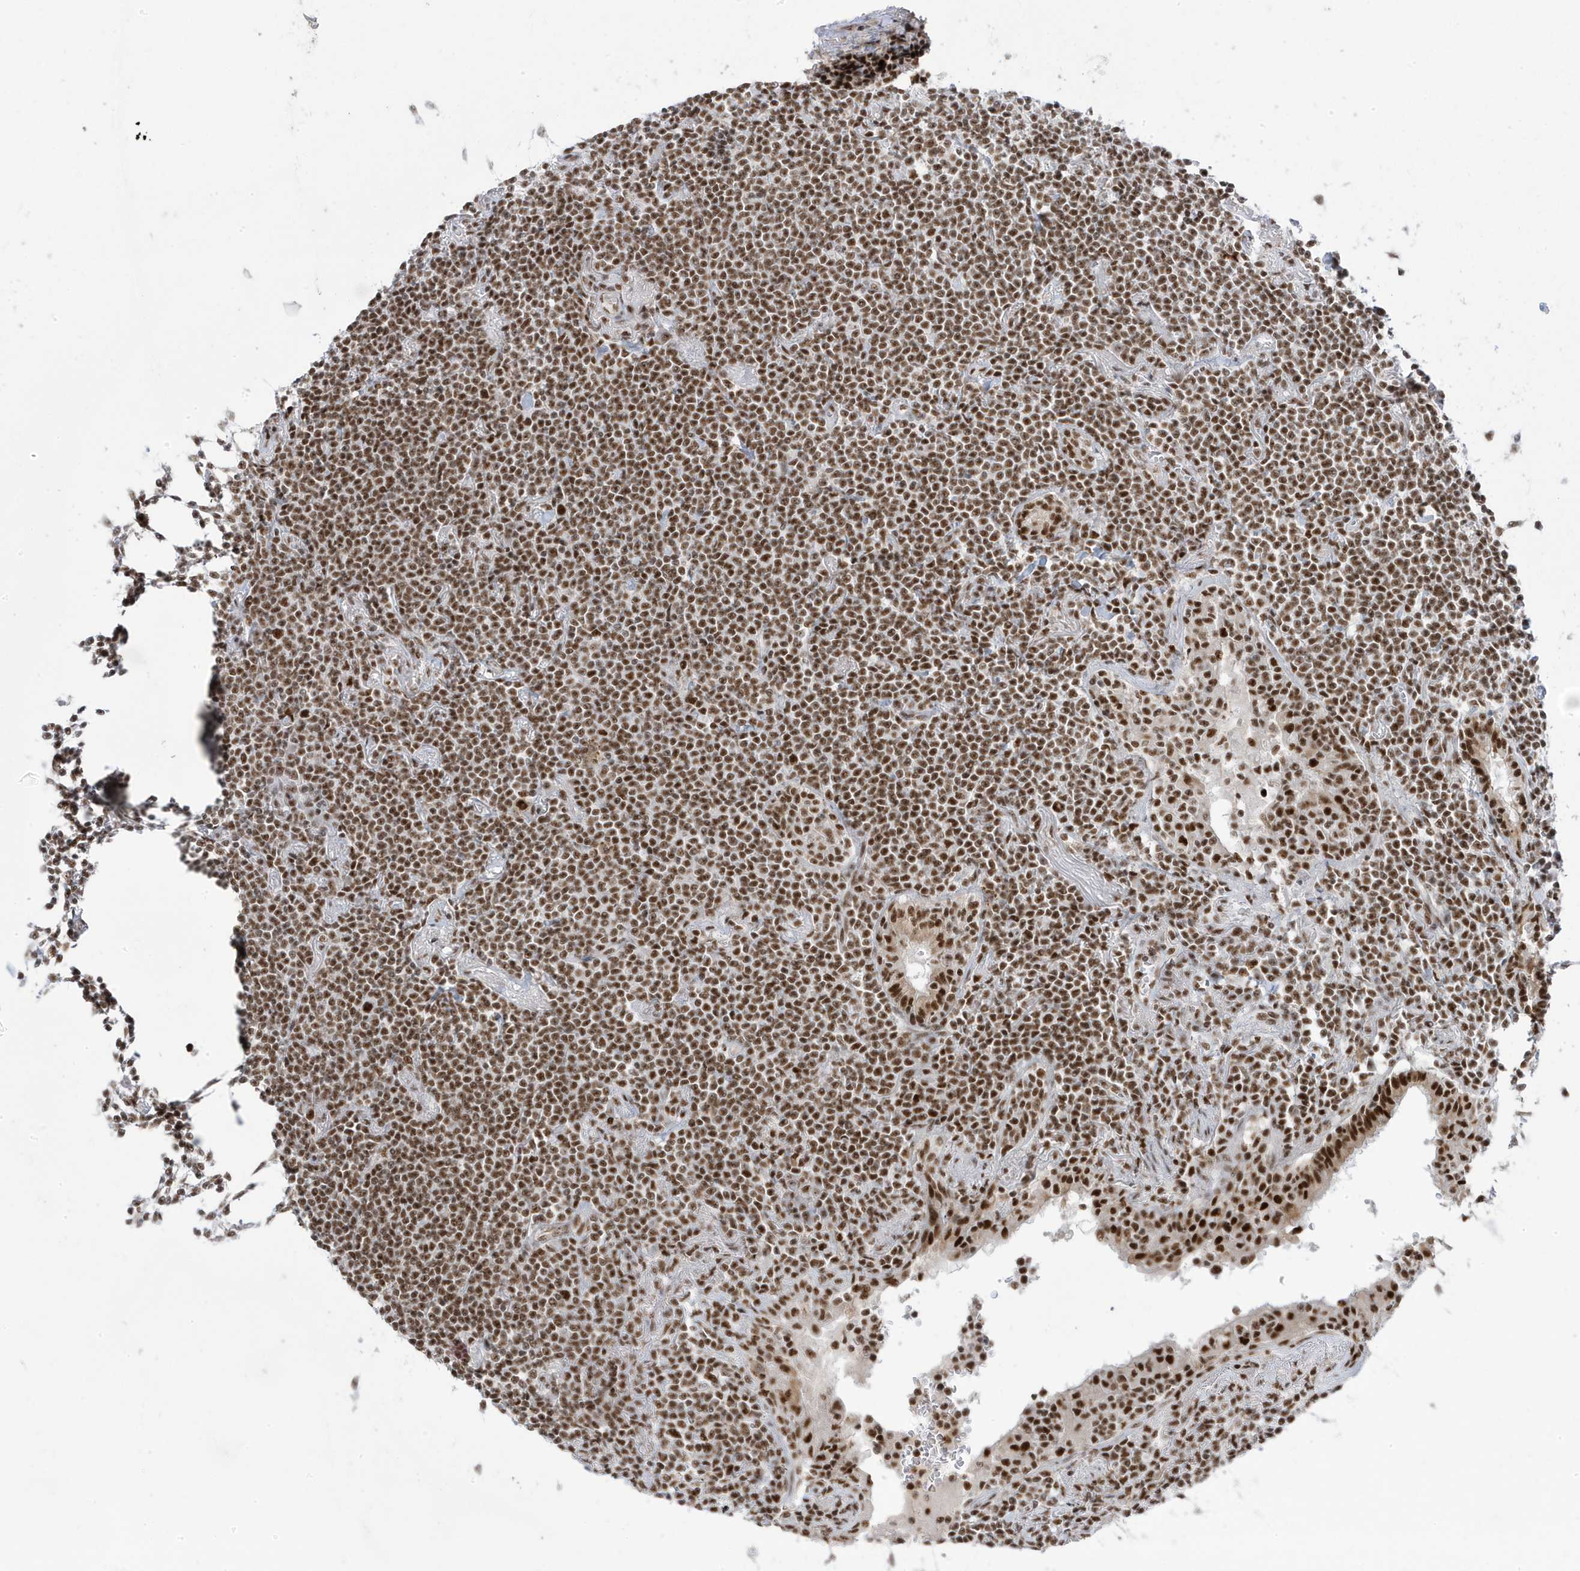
{"staining": {"intensity": "strong", "quantity": ">75%", "location": "nuclear"}, "tissue": "lymphoma", "cell_type": "Tumor cells", "image_type": "cancer", "snomed": [{"axis": "morphology", "description": "Malignant lymphoma, non-Hodgkin's type, Low grade"}, {"axis": "topography", "description": "Lung"}], "caption": "Protein expression analysis of human malignant lymphoma, non-Hodgkin's type (low-grade) reveals strong nuclear staining in approximately >75% of tumor cells. (DAB (3,3'-diaminobenzidine) IHC, brown staining for protein, blue staining for nuclei).", "gene": "MTREX", "patient": {"sex": "female", "age": 71}}